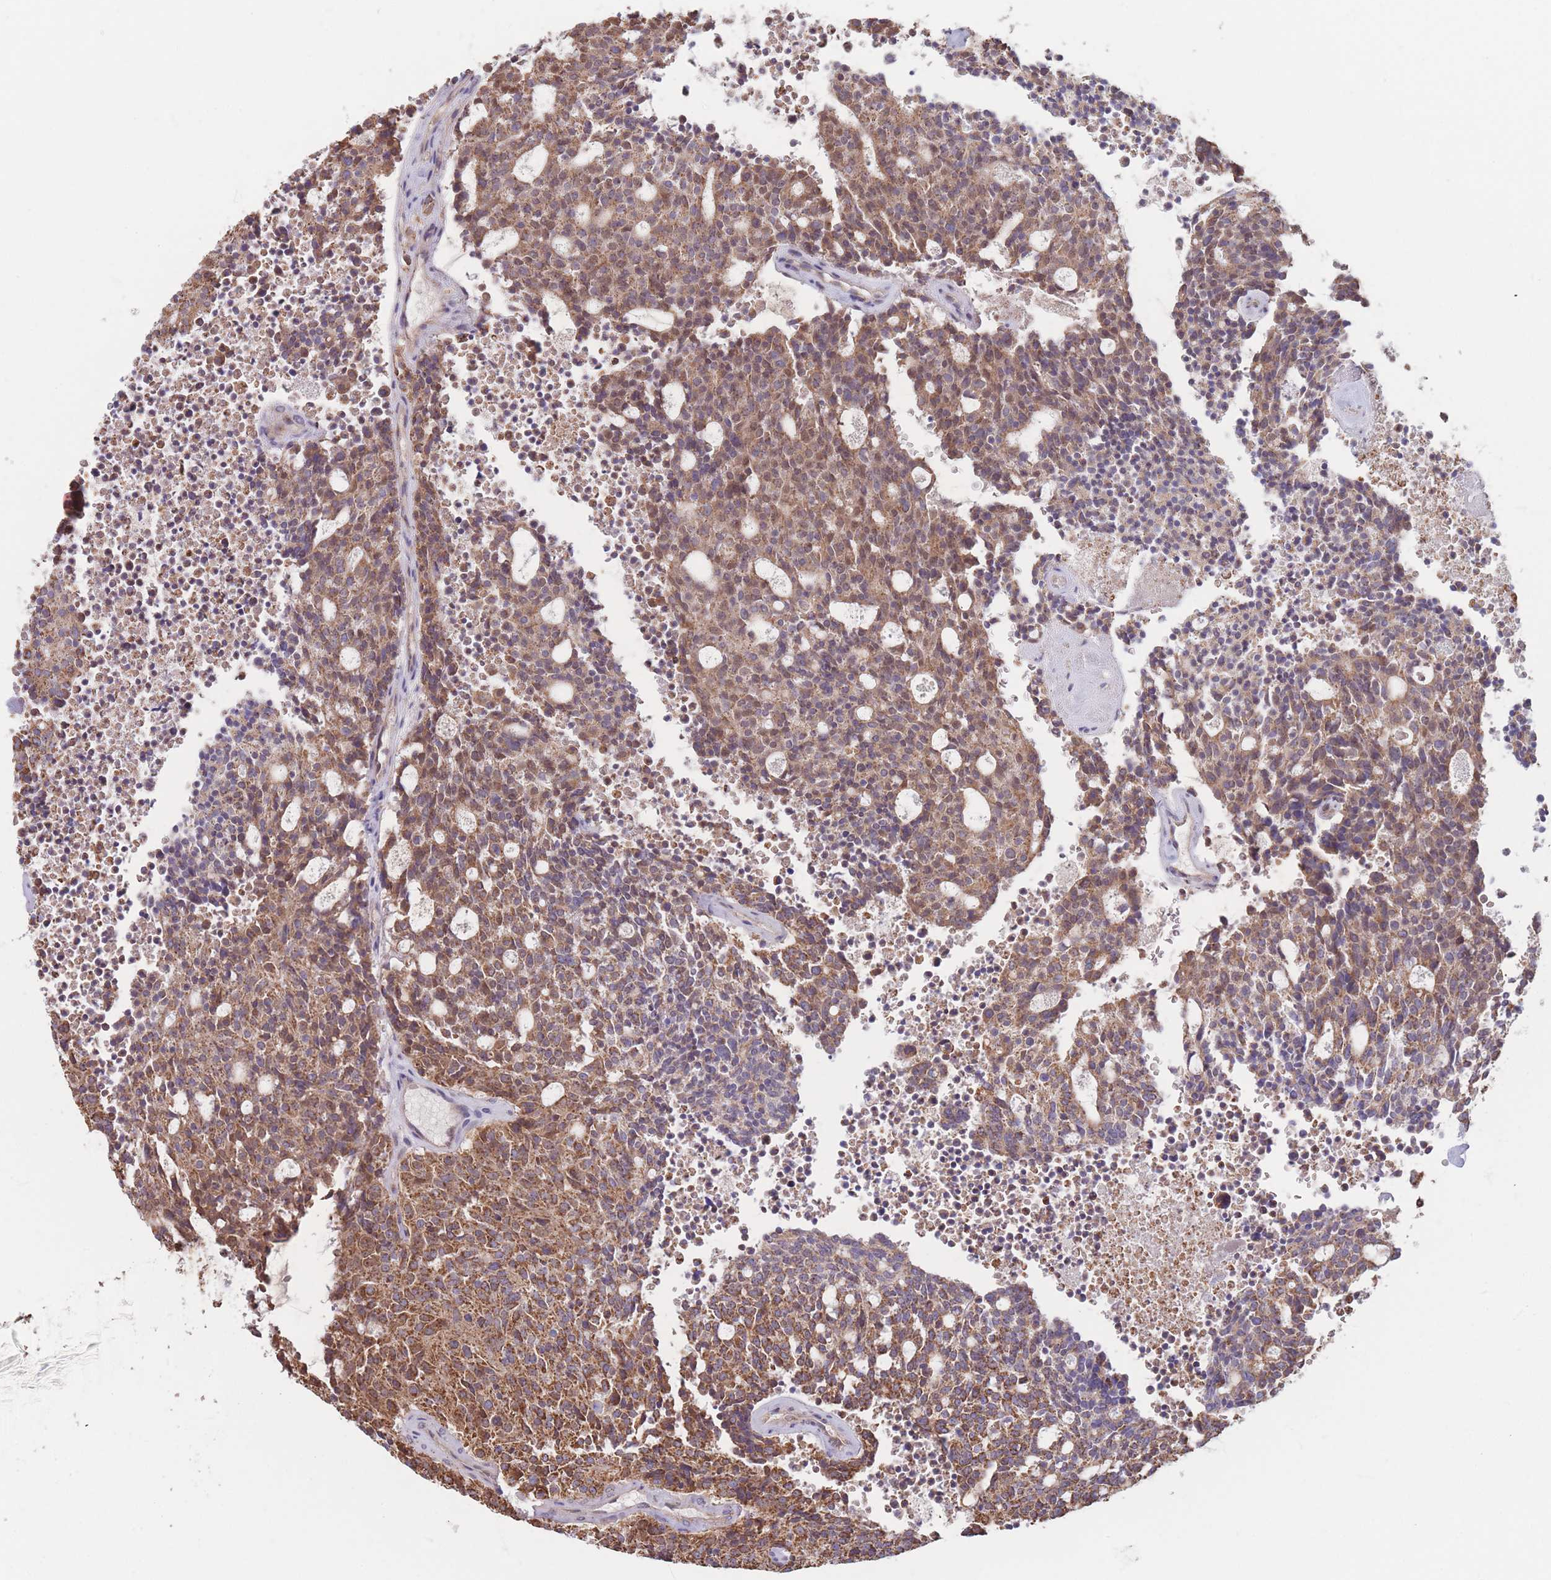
{"staining": {"intensity": "moderate", "quantity": ">75%", "location": "cytoplasmic/membranous"}, "tissue": "carcinoid", "cell_type": "Tumor cells", "image_type": "cancer", "snomed": [{"axis": "morphology", "description": "Carcinoid, malignant, NOS"}, {"axis": "topography", "description": "Pancreas"}], "caption": "Carcinoid was stained to show a protein in brown. There is medium levels of moderate cytoplasmic/membranous staining in approximately >75% of tumor cells. (IHC, brightfield microscopy, high magnification).", "gene": "KIF16B", "patient": {"sex": "female", "age": 54}}